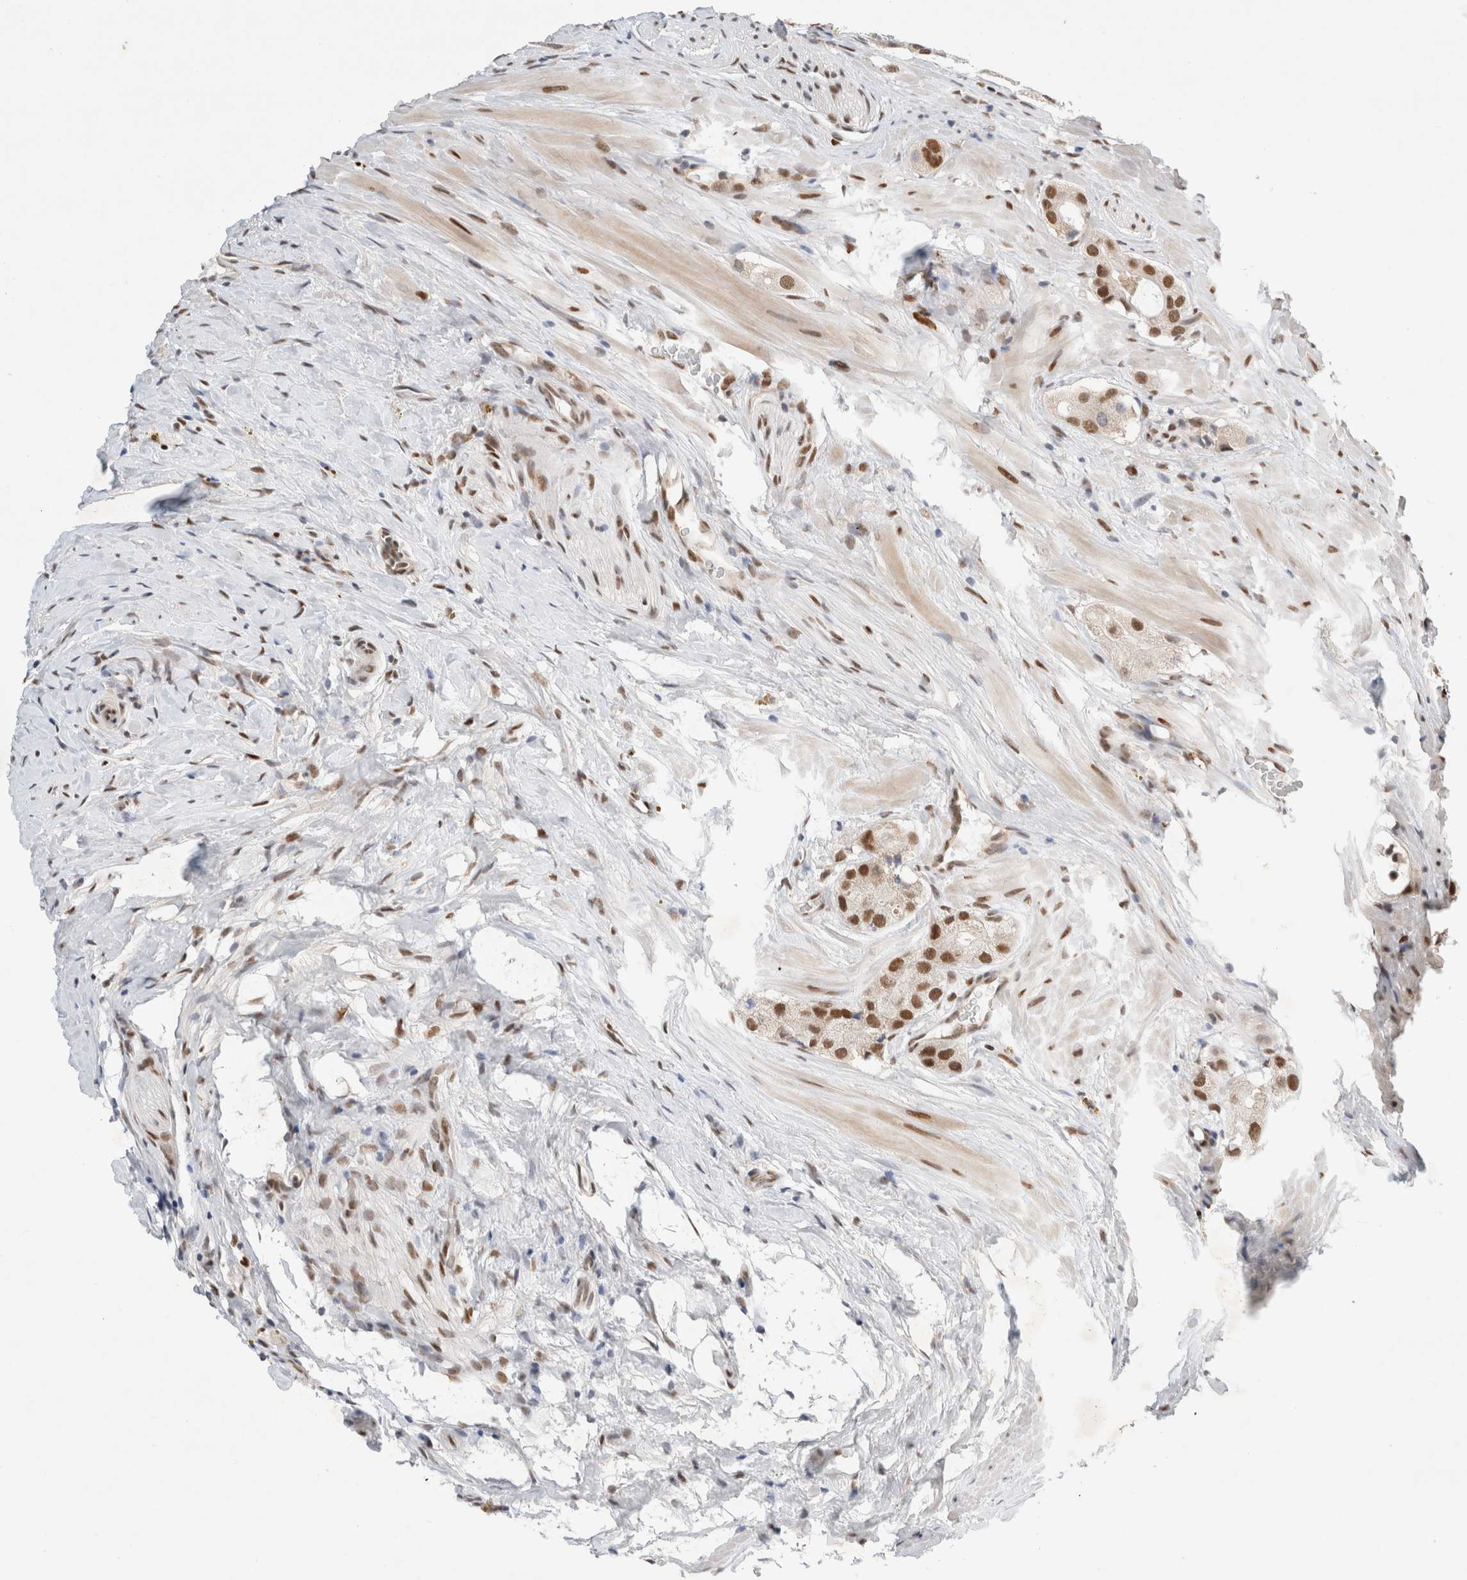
{"staining": {"intensity": "moderate", "quantity": ">75%", "location": "nuclear"}, "tissue": "prostate cancer", "cell_type": "Tumor cells", "image_type": "cancer", "snomed": [{"axis": "morphology", "description": "Adenocarcinoma, High grade"}, {"axis": "topography", "description": "Prostate"}], "caption": "This is an image of immunohistochemistry staining of high-grade adenocarcinoma (prostate), which shows moderate staining in the nuclear of tumor cells.", "gene": "GTF2I", "patient": {"sex": "male", "age": 63}}